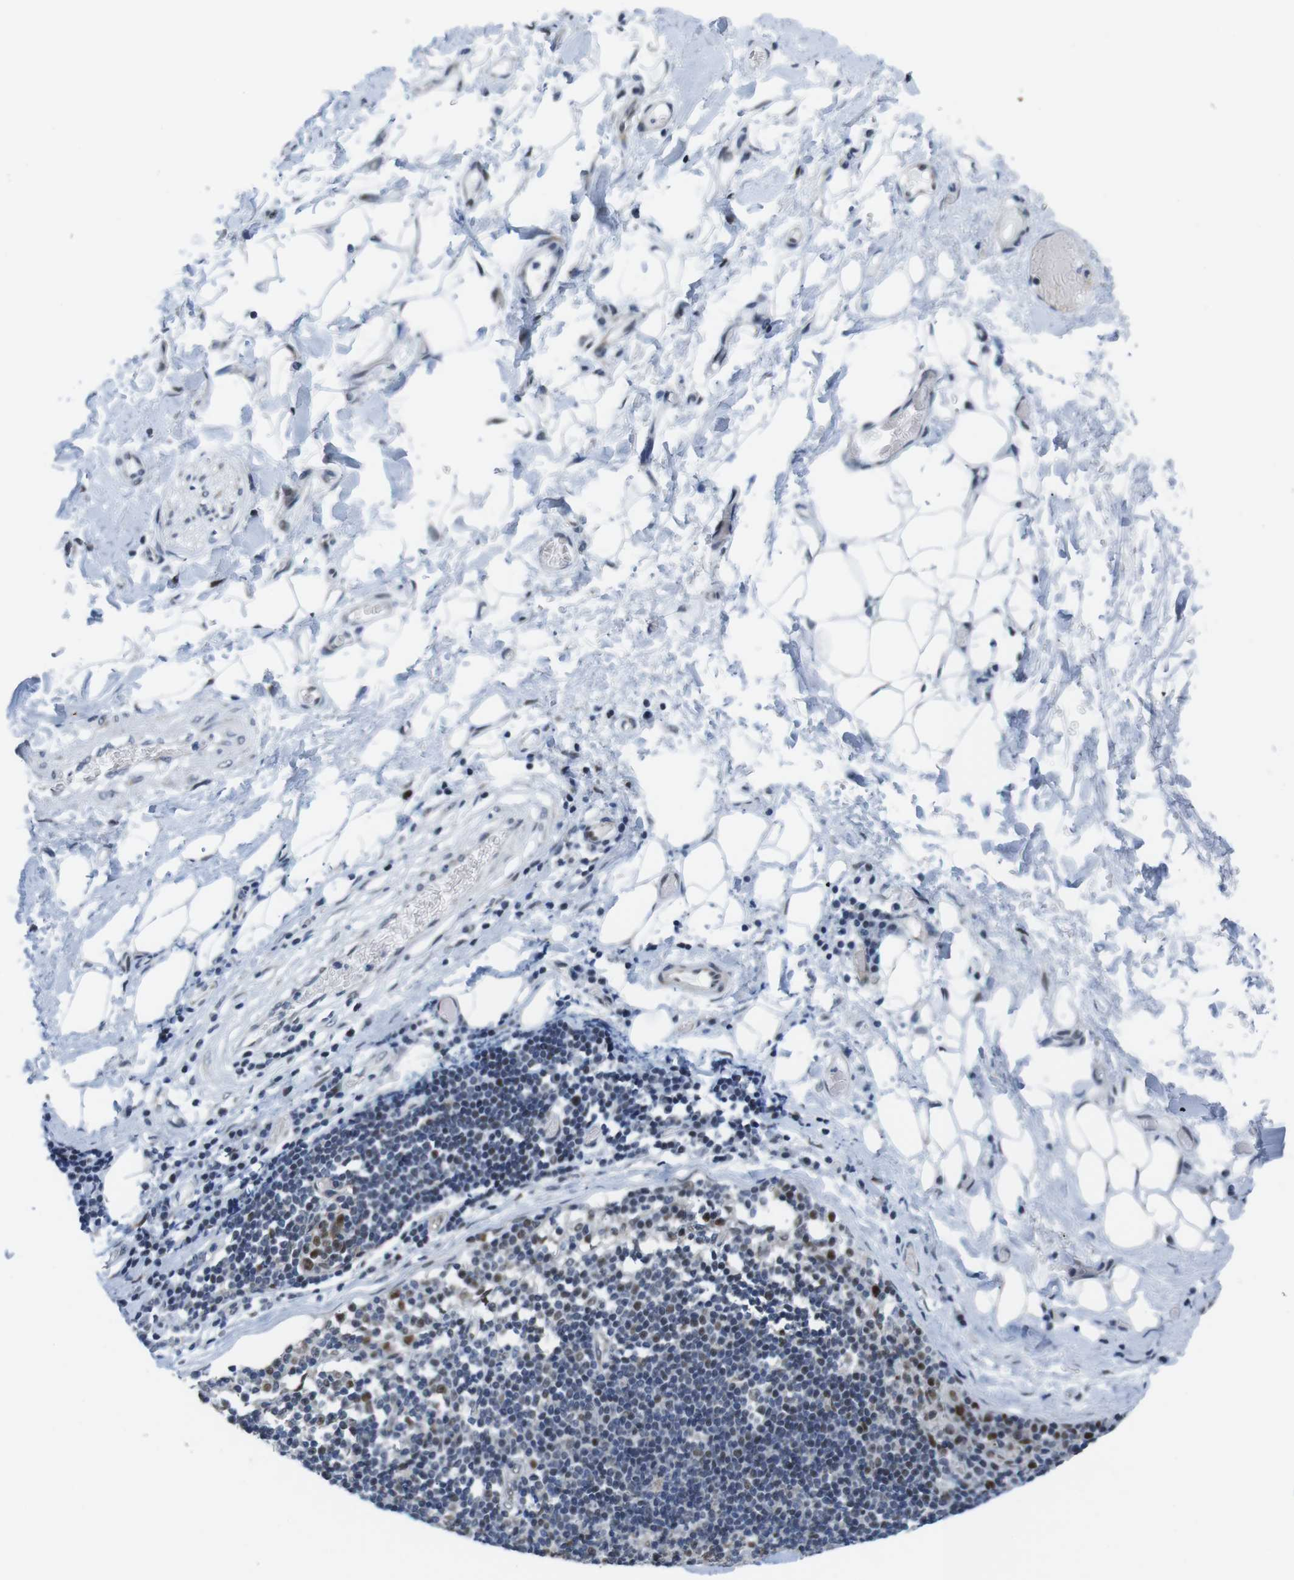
{"staining": {"intensity": "negative", "quantity": "none", "location": "none"}, "tissue": "adipose tissue", "cell_type": "Adipocytes", "image_type": "normal", "snomed": [{"axis": "morphology", "description": "Normal tissue, NOS"}, {"axis": "morphology", "description": "Adenocarcinoma, NOS"}, {"axis": "topography", "description": "Esophagus"}], "caption": "This micrograph is of benign adipose tissue stained with IHC to label a protein in brown with the nuclei are counter-stained blue. There is no expression in adipocytes. The staining was performed using DAB to visualize the protein expression in brown, while the nuclei were stained in blue with hematoxylin (Magnification: 20x).", "gene": "MLH1", "patient": {"sex": "male", "age": 62}}